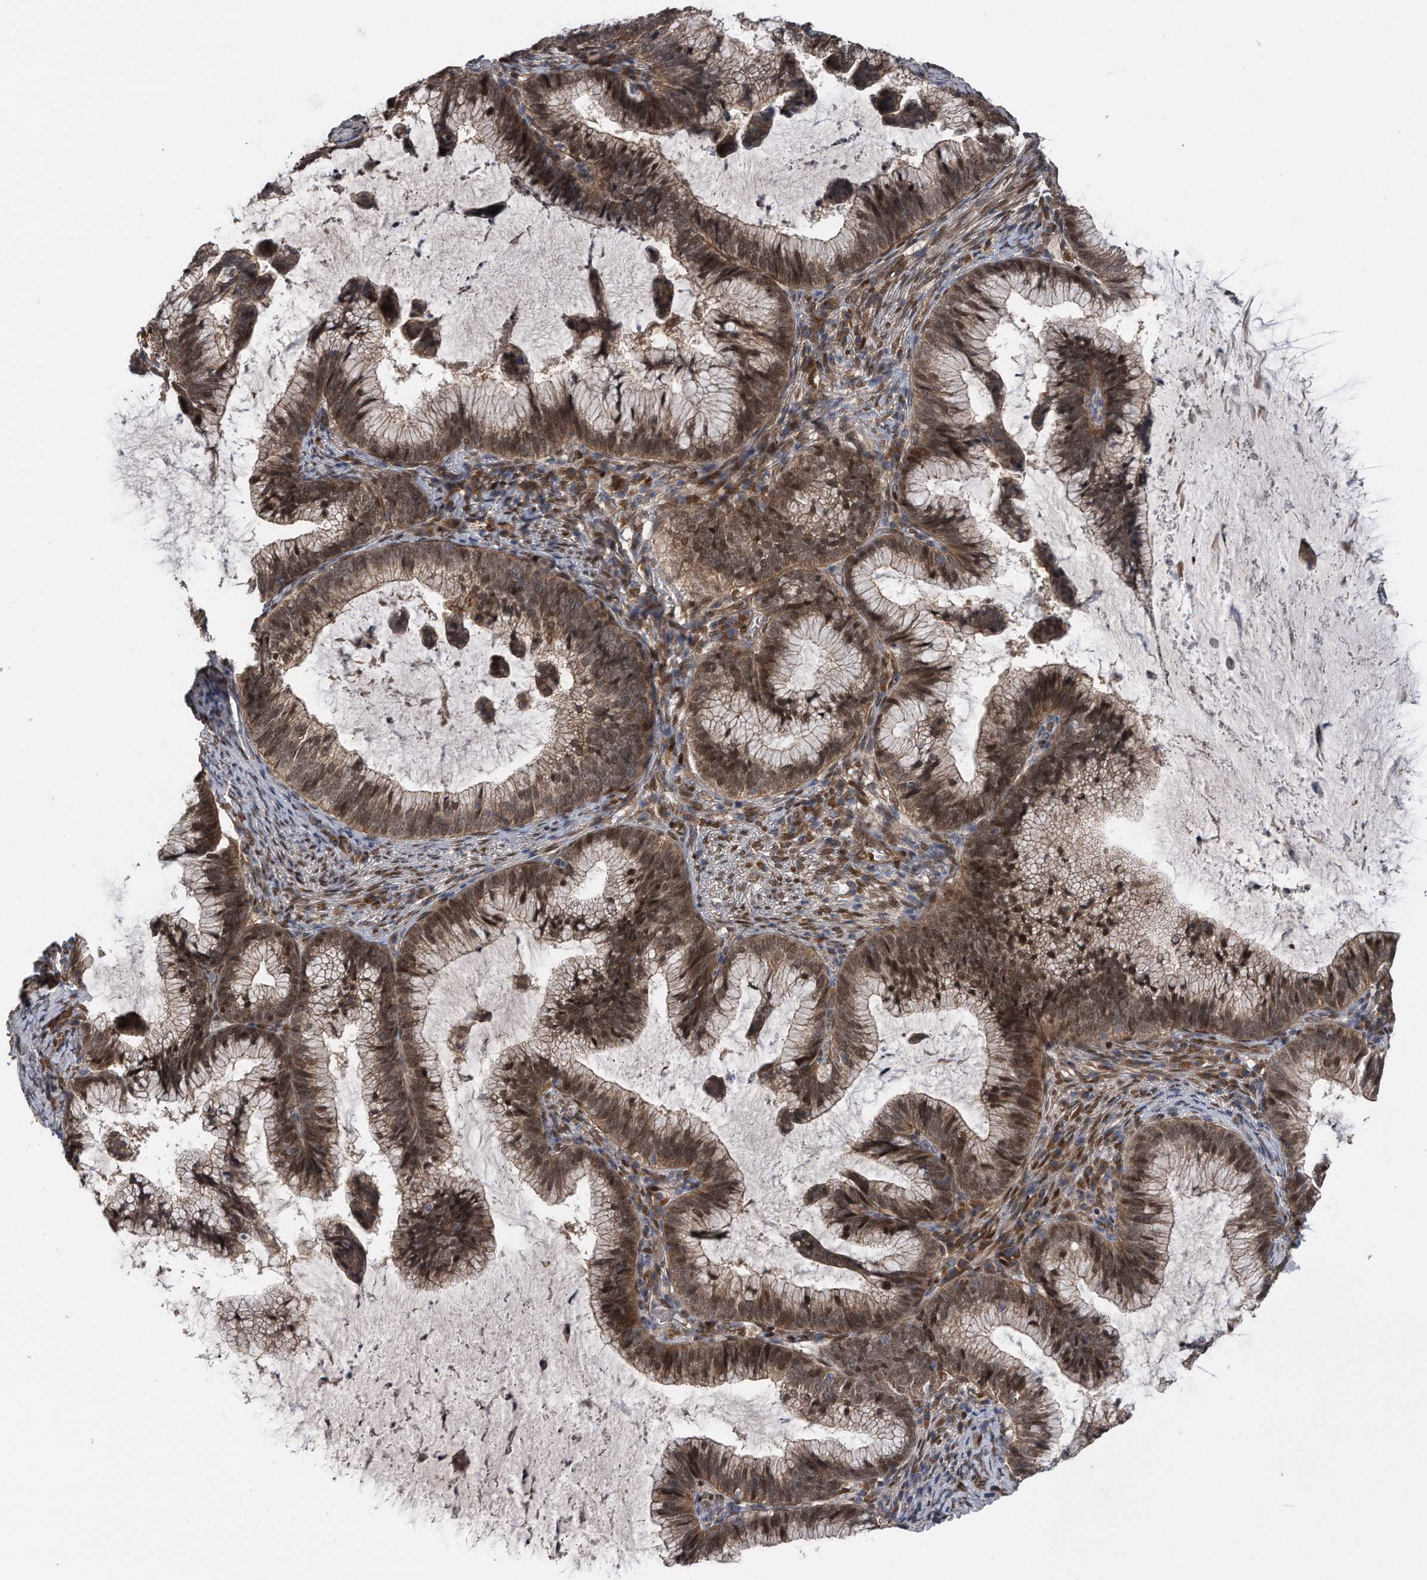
{"staining": {"intensity": "moderate", "quantity": ">75%", "location": "cytoplasmic/membranous,nuclear"}, "tissue": "cervical cancer", "cell_type": "Tumor cells", "image_type": "cancer", "snomed": [{"axis": "morphology", "description": "Adenocarcinoma, NOS"}, {"axis": "topography", "description": "Cervix"}], "caption": "Cervical cancer (adenocarcinoma) stained with immunohistochemistry exhibits moderate cytoplasmic/membranous and nuclear staining in about >75% of tumor cells.", "gene": "ZNF79", "patient": {"sex": "female", "age": 36}}